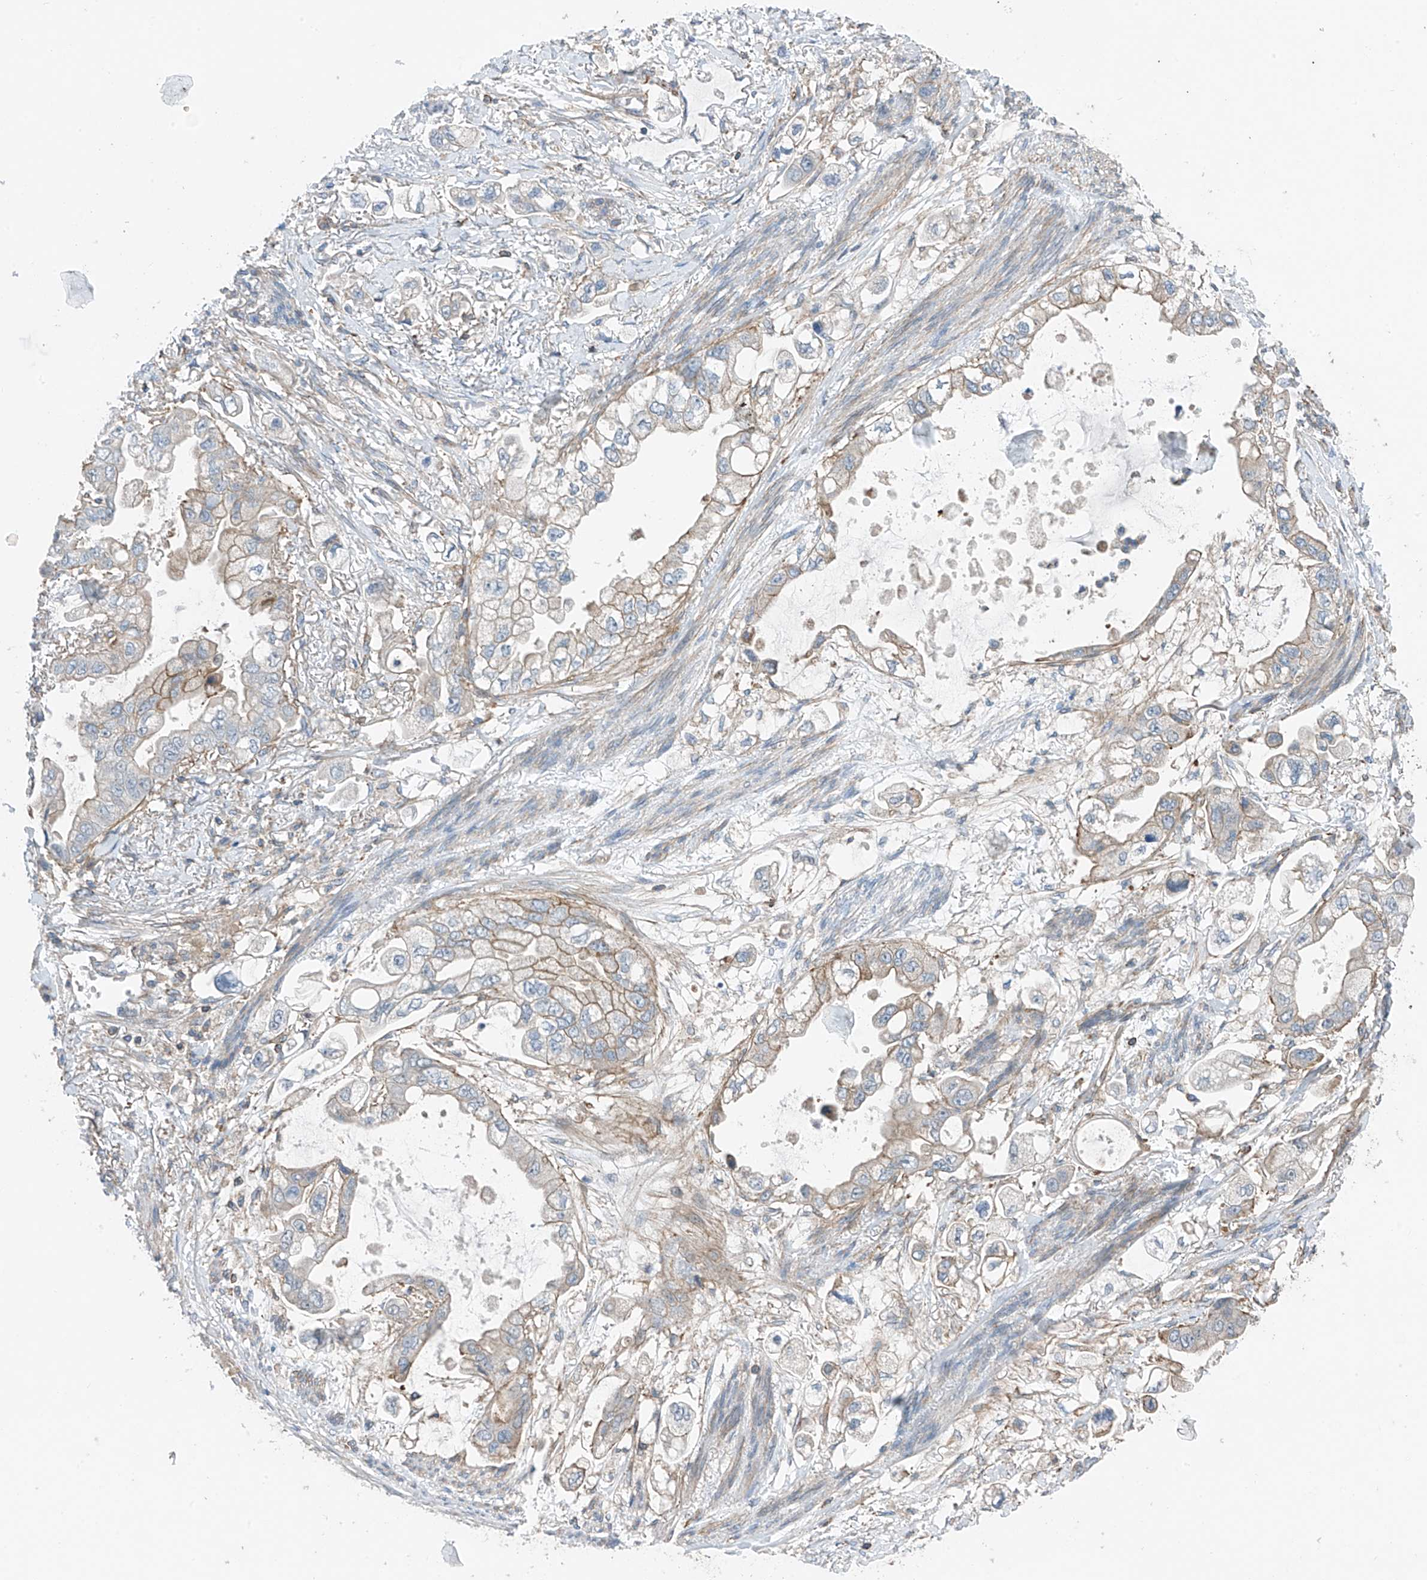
{"staining": {"intensity": "weak", "quantity": "<25%", "location": "cytoplasmic/membranous"}, "tissue": "stomach cancer", "cell_type": "Tumor cells", "image_type": "cancer", "snomed": [{"axis": "morphology", "description": "Adenocarcinoma, NOS"}, {"axis": "topography", "description": "Stomach"}], "caption": "There is no significant expression in tumor cells of stomach cancer. (DAB IHC with hematoxylin counter stain).", "gene": "SLC1A5", "patient": {"sex": "male", "age": 62}}